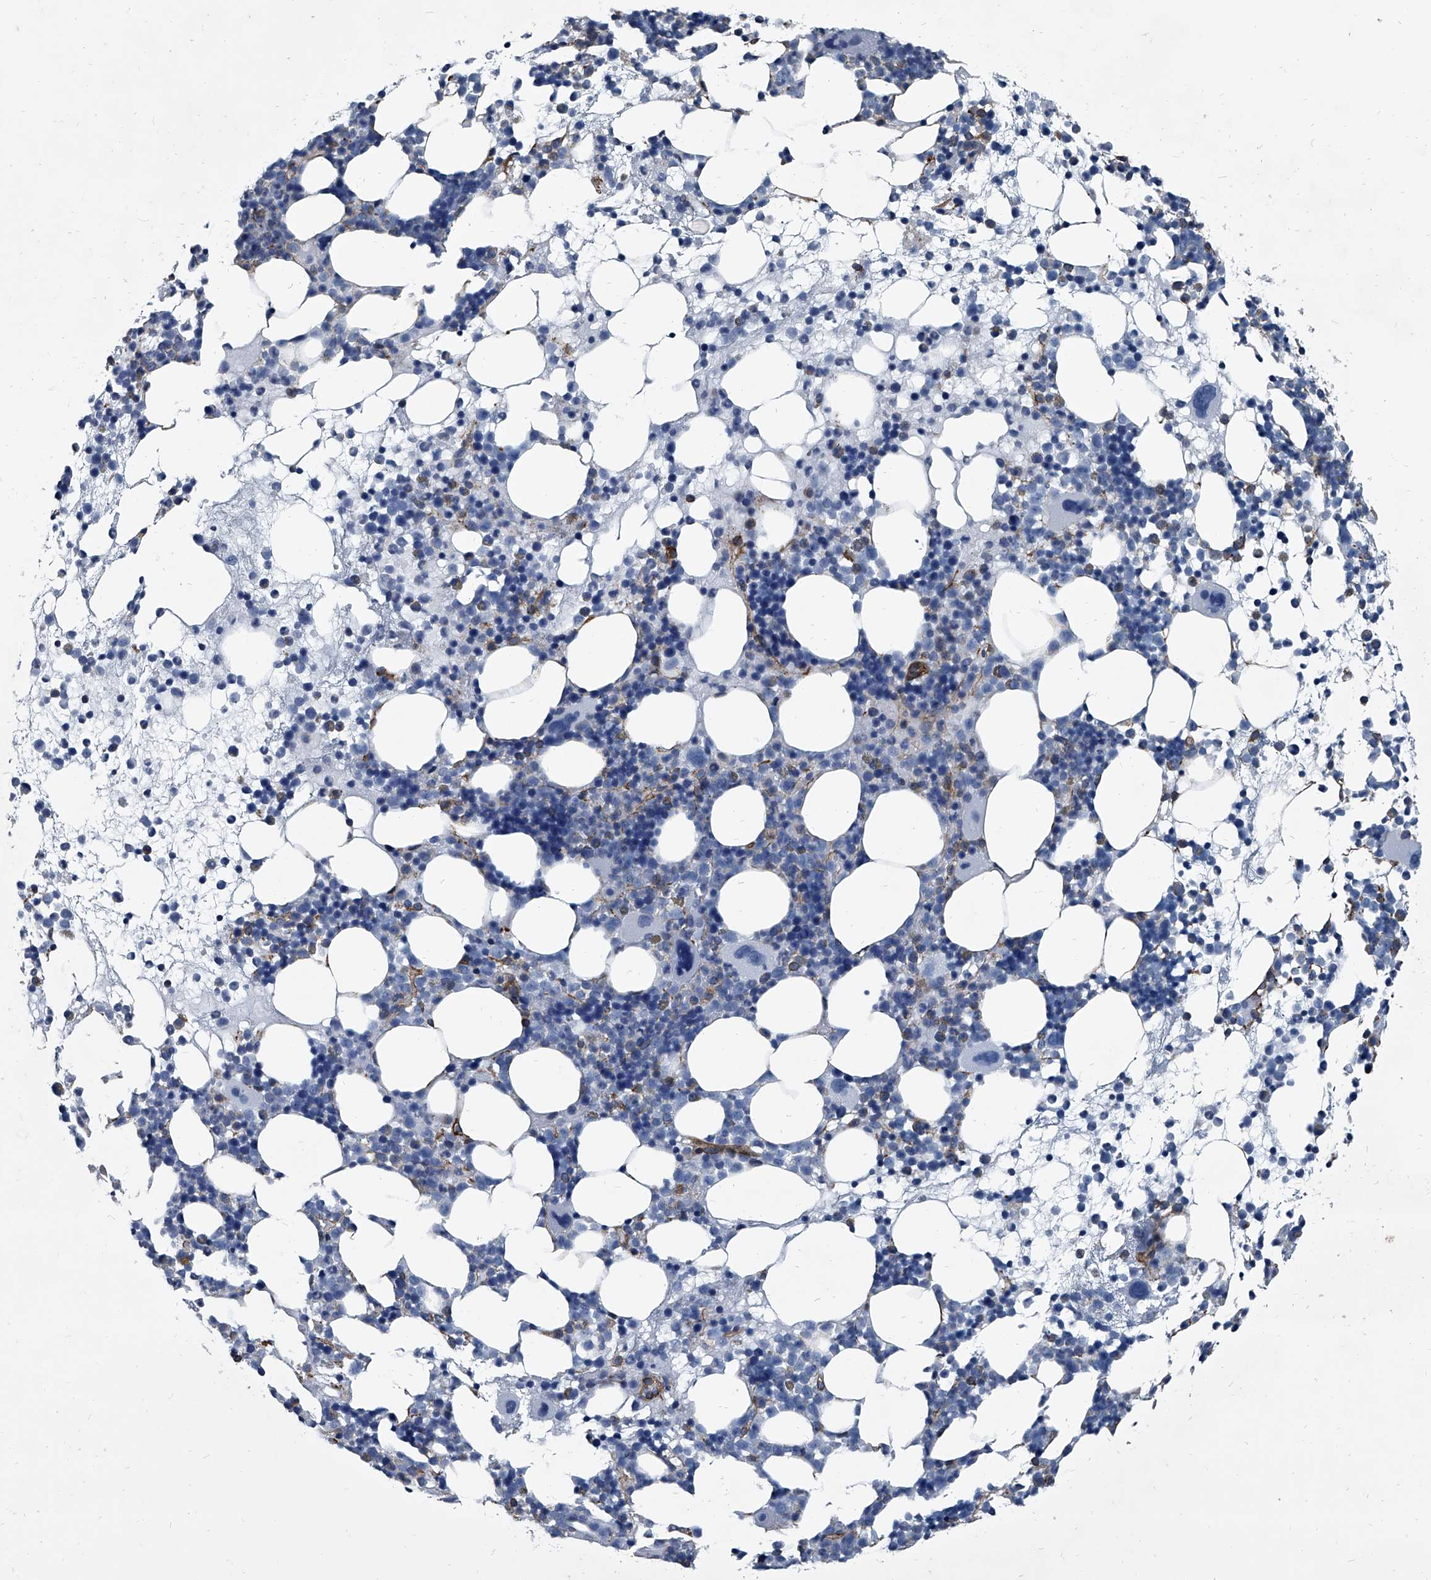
{"staining": {"intensity": "negative", "quantity": "none", "location": "none"}, "tissue": "bone marrow", "cell_type": "Hematopoietic cells", "image_type": "normal", "snomed": [{"axis": "morphology", "description": "Normal tissue, NOS"}, {"axis": "topography", "description": "Bone marrow"}], "caption": "The micrograph displays no significant positivity in hematopoietic cells of bone marrow. (Immunohistochemistry (ihc), brightfield microscopy, high magnification).", "gene": "PLEC", "patient": {"sex": "female", "age": 57}}